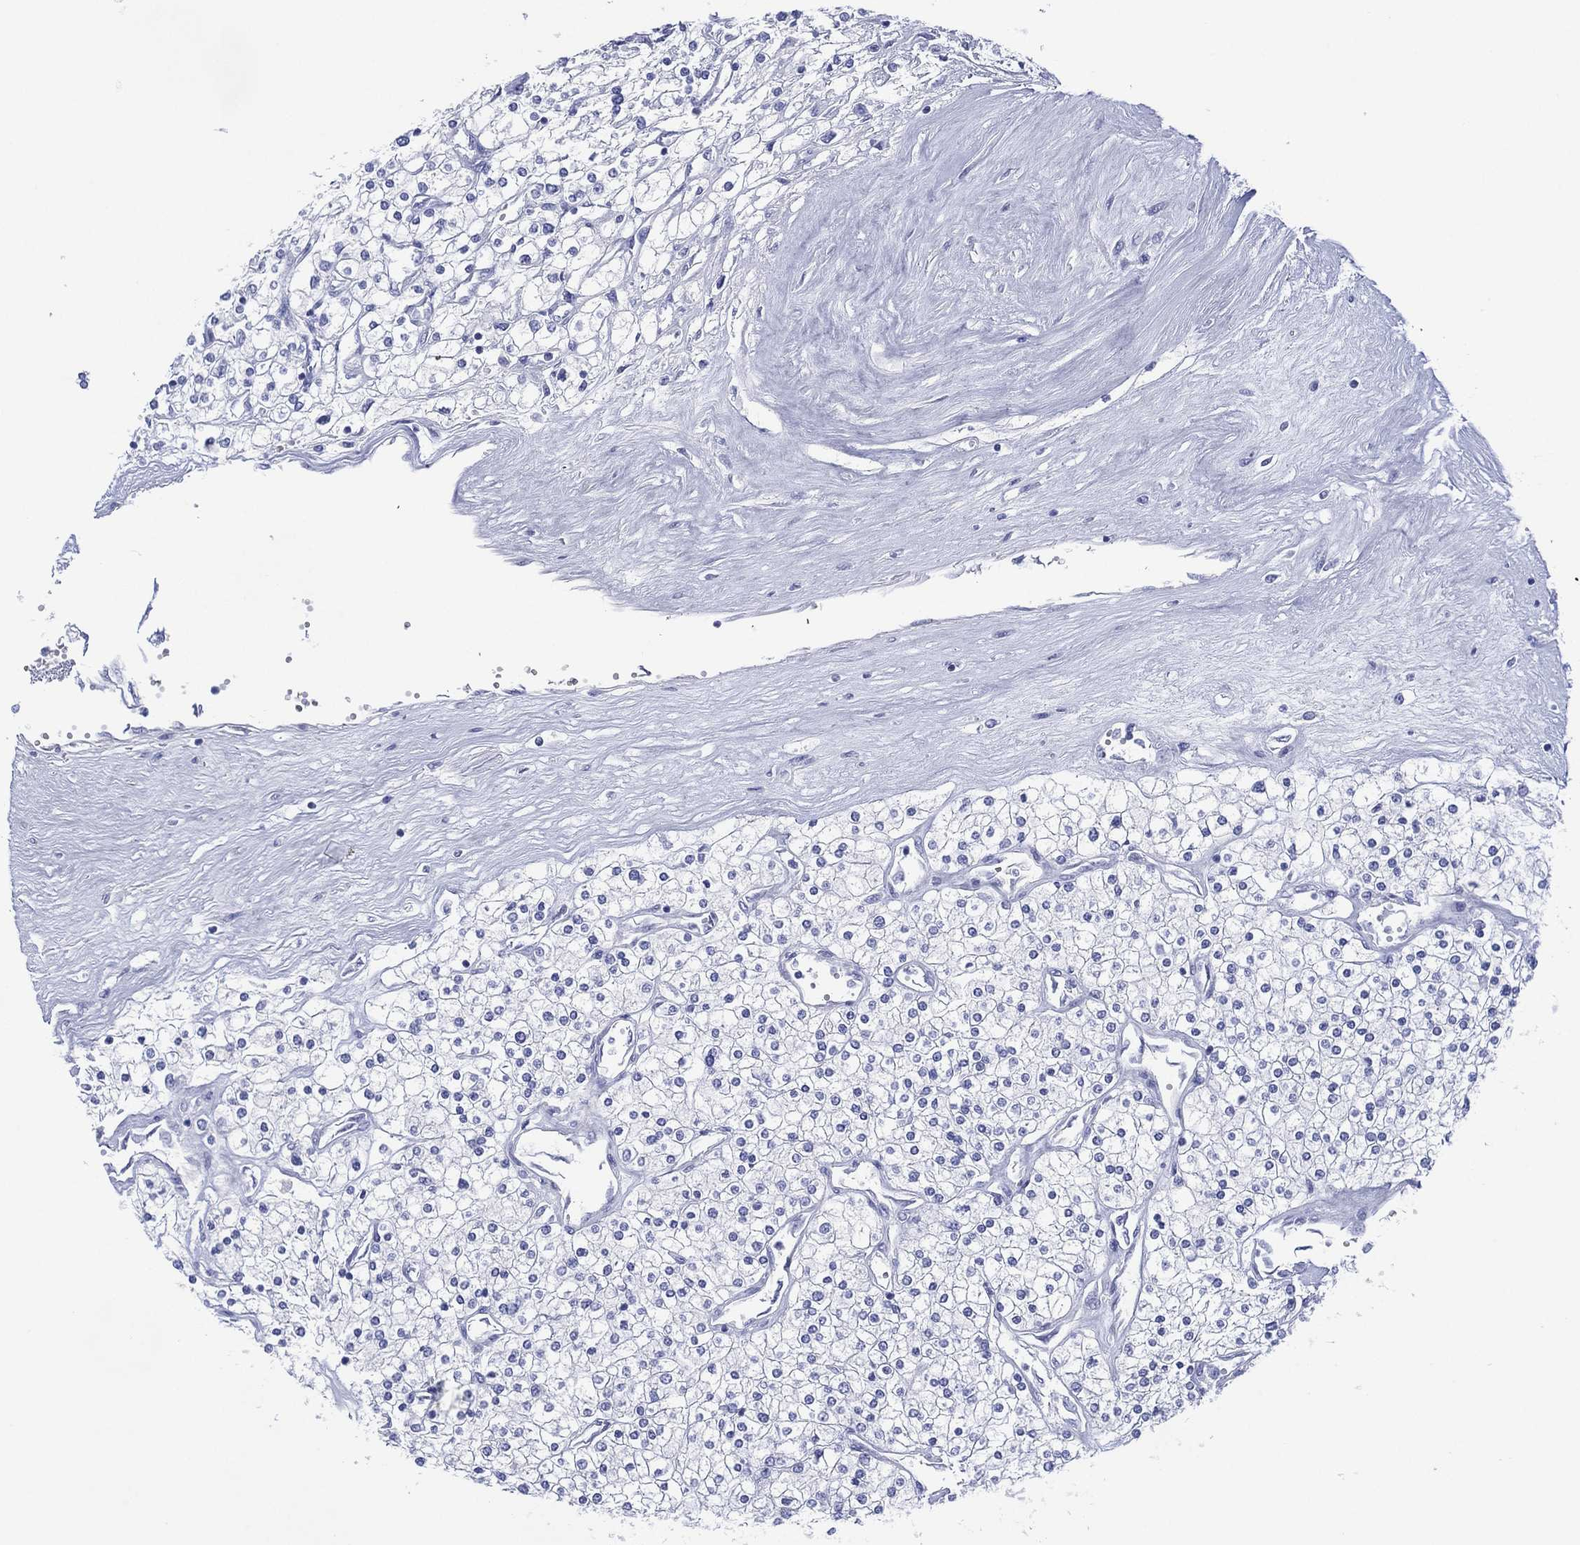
{"staining": {"intensity": "negative", "quantity": "none", "location": "none"}, "tissue": "renal cancer", "cell_type": "Tumor cells", "image_type": "cancer", "snomed": [{"axis": "morphology", "description": "Adenocarcinoma, NOS"}, {"axis": "topography", "description": "Kidney"}], "caption": "The photomicrograph displays no significant staining in tumor cells of adenocarcinoma (renal).", "gene": "DSG1", "patient": {"sex": "male", "age": 80}}